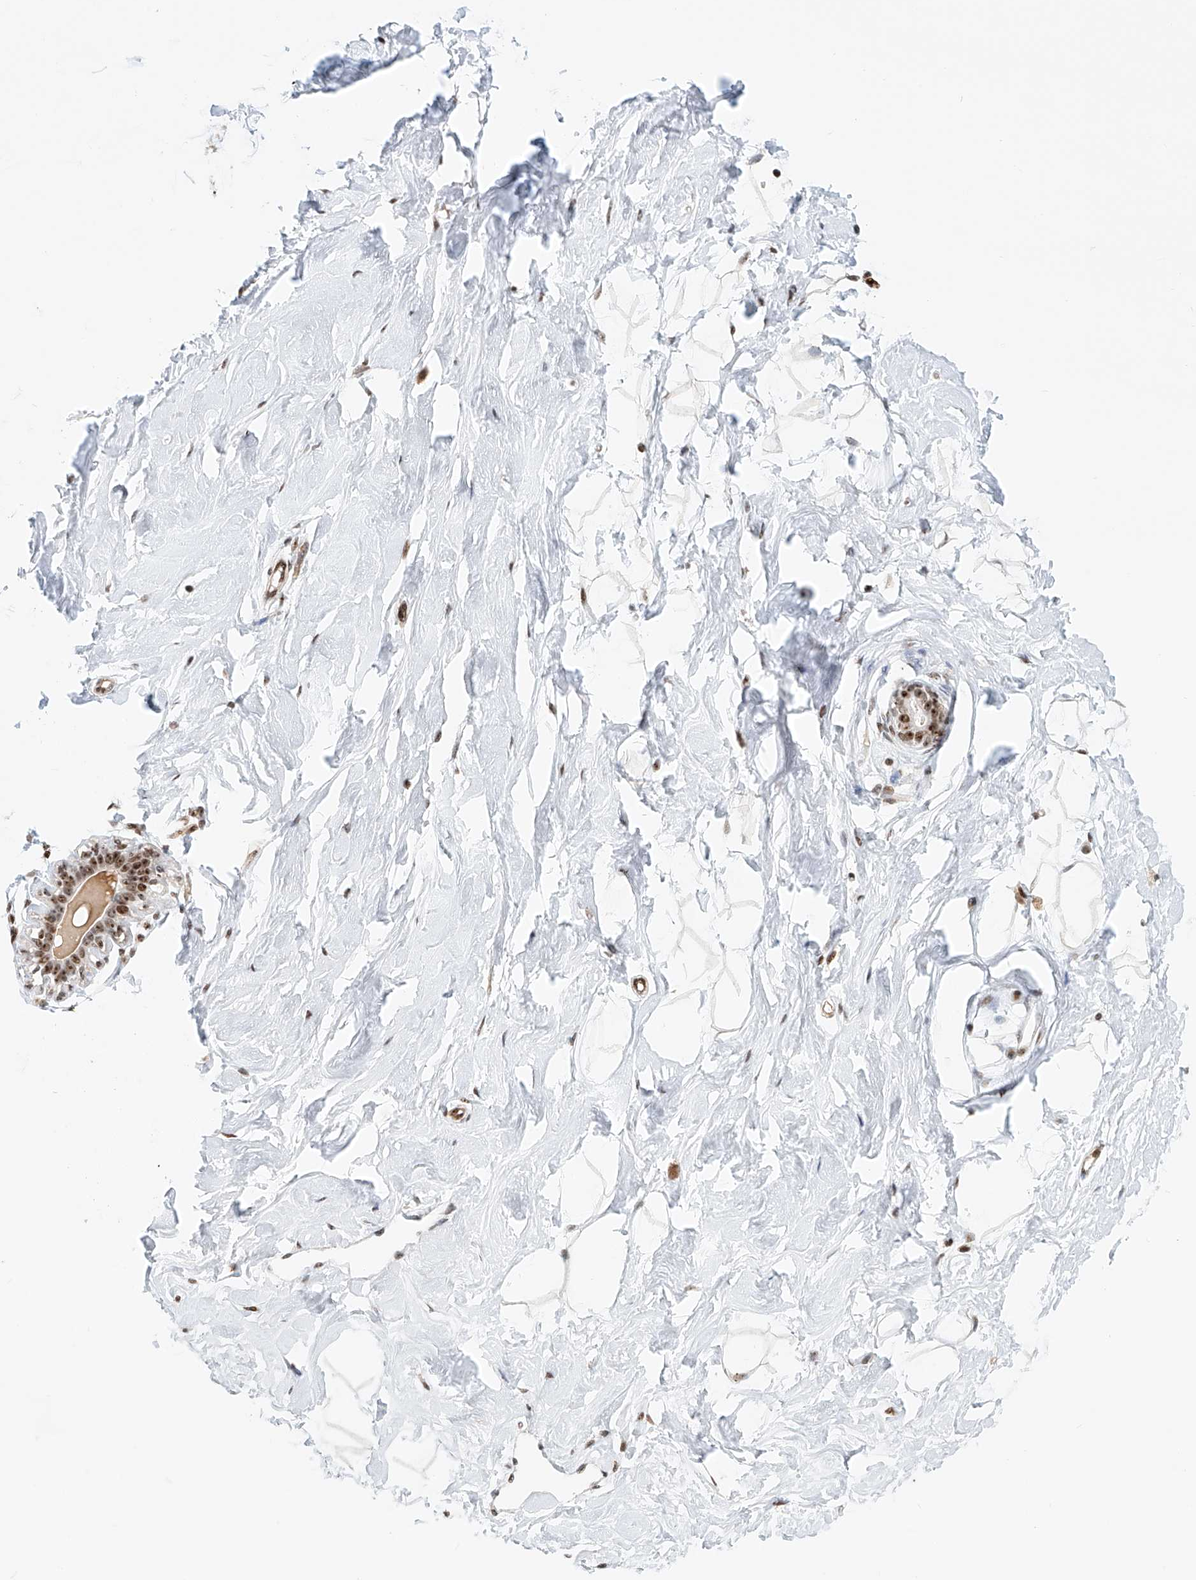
{"staining": {"intensity": "moderate", "quantity": ">75%", "location": "nuclear"}, "tissue": "breast", "cell_type": "Adipocytes", "image_type": "normal", "snomed": [{"axis": "morphology", "description": "Normal tissue, NOS"}, {"axis": "morphology", "description": "Adenoma, NOS"}, {"axis": "topography", "description": "Breast"}], "caption": "Immunohistochemical staining of normal human breast shows >75% levels of moderate nuclear protein expression in about >75% of adipocytes.", "gene": "PRUNE2", "patient": {"sex": "female", "age": 23}}